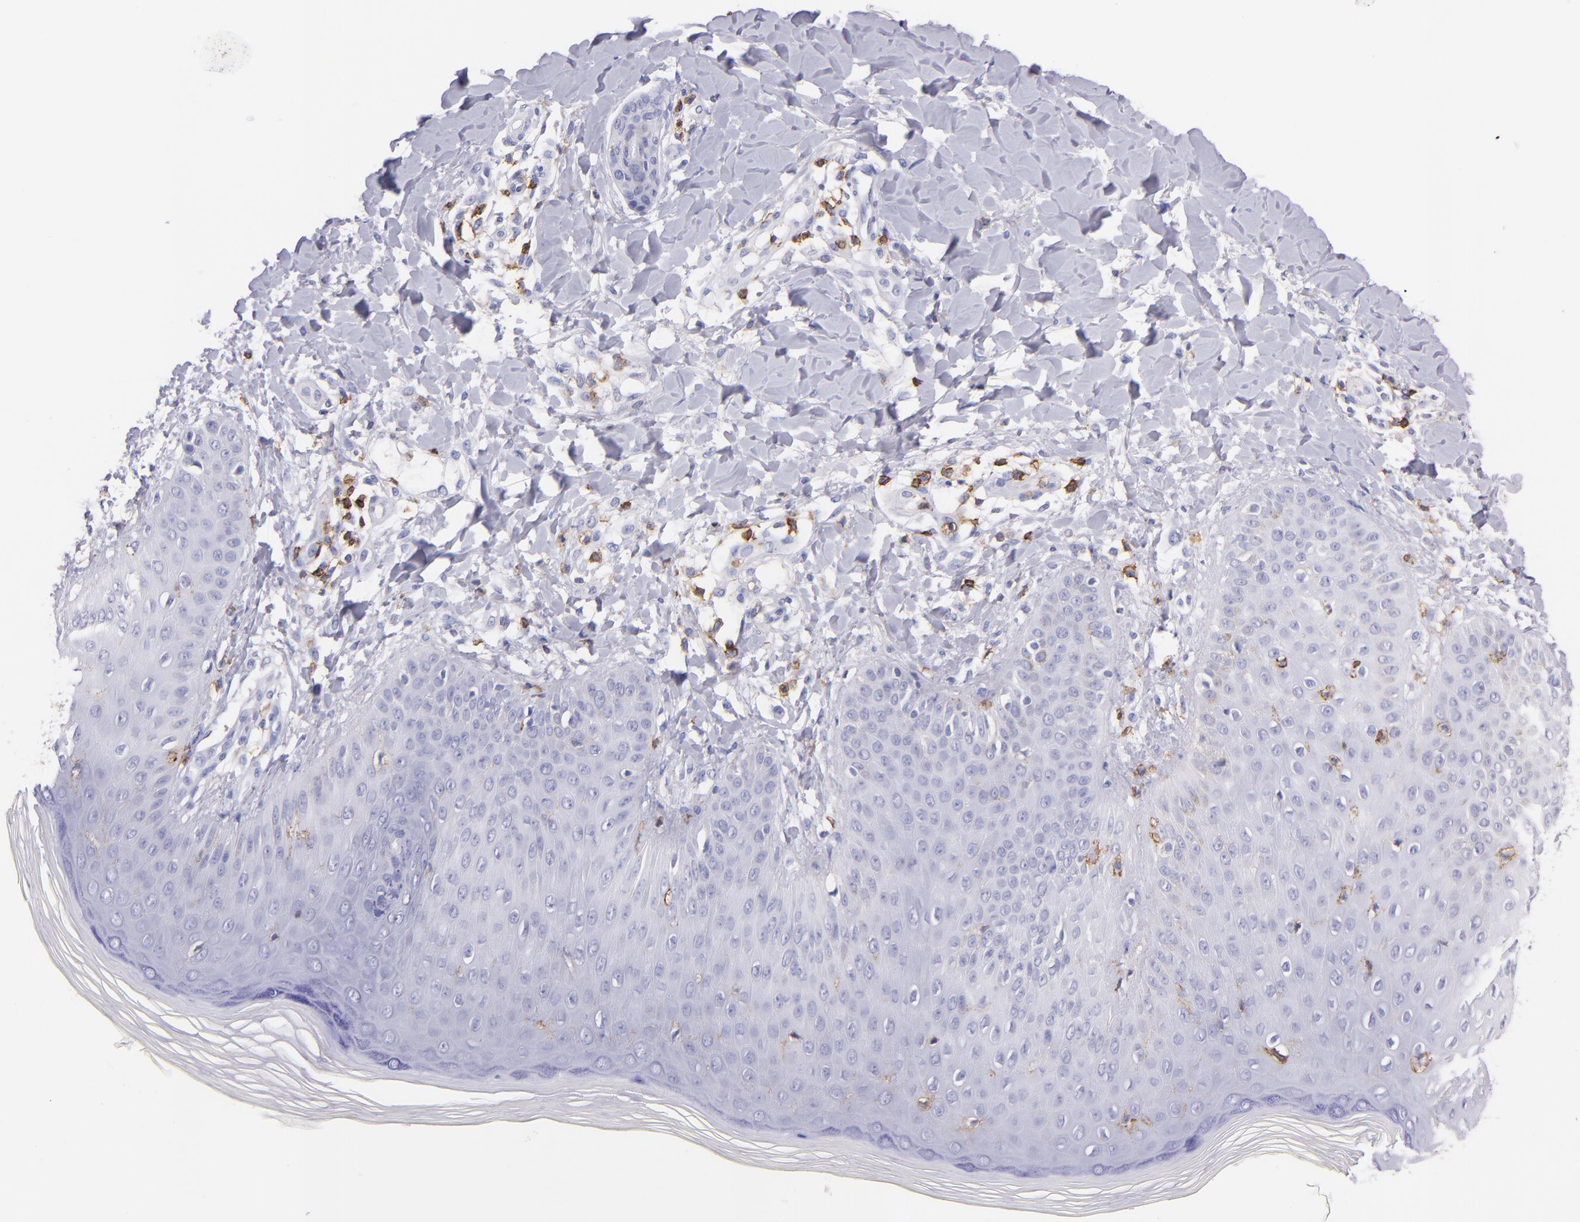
{"staining": {"intensity": "negative", "quantity": "none", "location": "none"}, "tissue": "skin", "cell_type": "Epidermal cells", "image_type": "normal", "snomed": [{"axis": "morphology", "description": "Normal tissue, NOS"}, {"axis": "morphology", "description": "Inflammation, NOS"}, {"axis": "topography", "description": "Soft tissue"}, {"axis": "topography", "description": "Anal"}], "caption": "Immunohistochemistry (IHC) image of unremarkable human skin stained for a protein (brown), which exhibits no expression in epidermal cells. (DAB IHC with hematoxylin counter stain).", "gene": "SPN", "patient": {"sex": "female", "age": 15}}